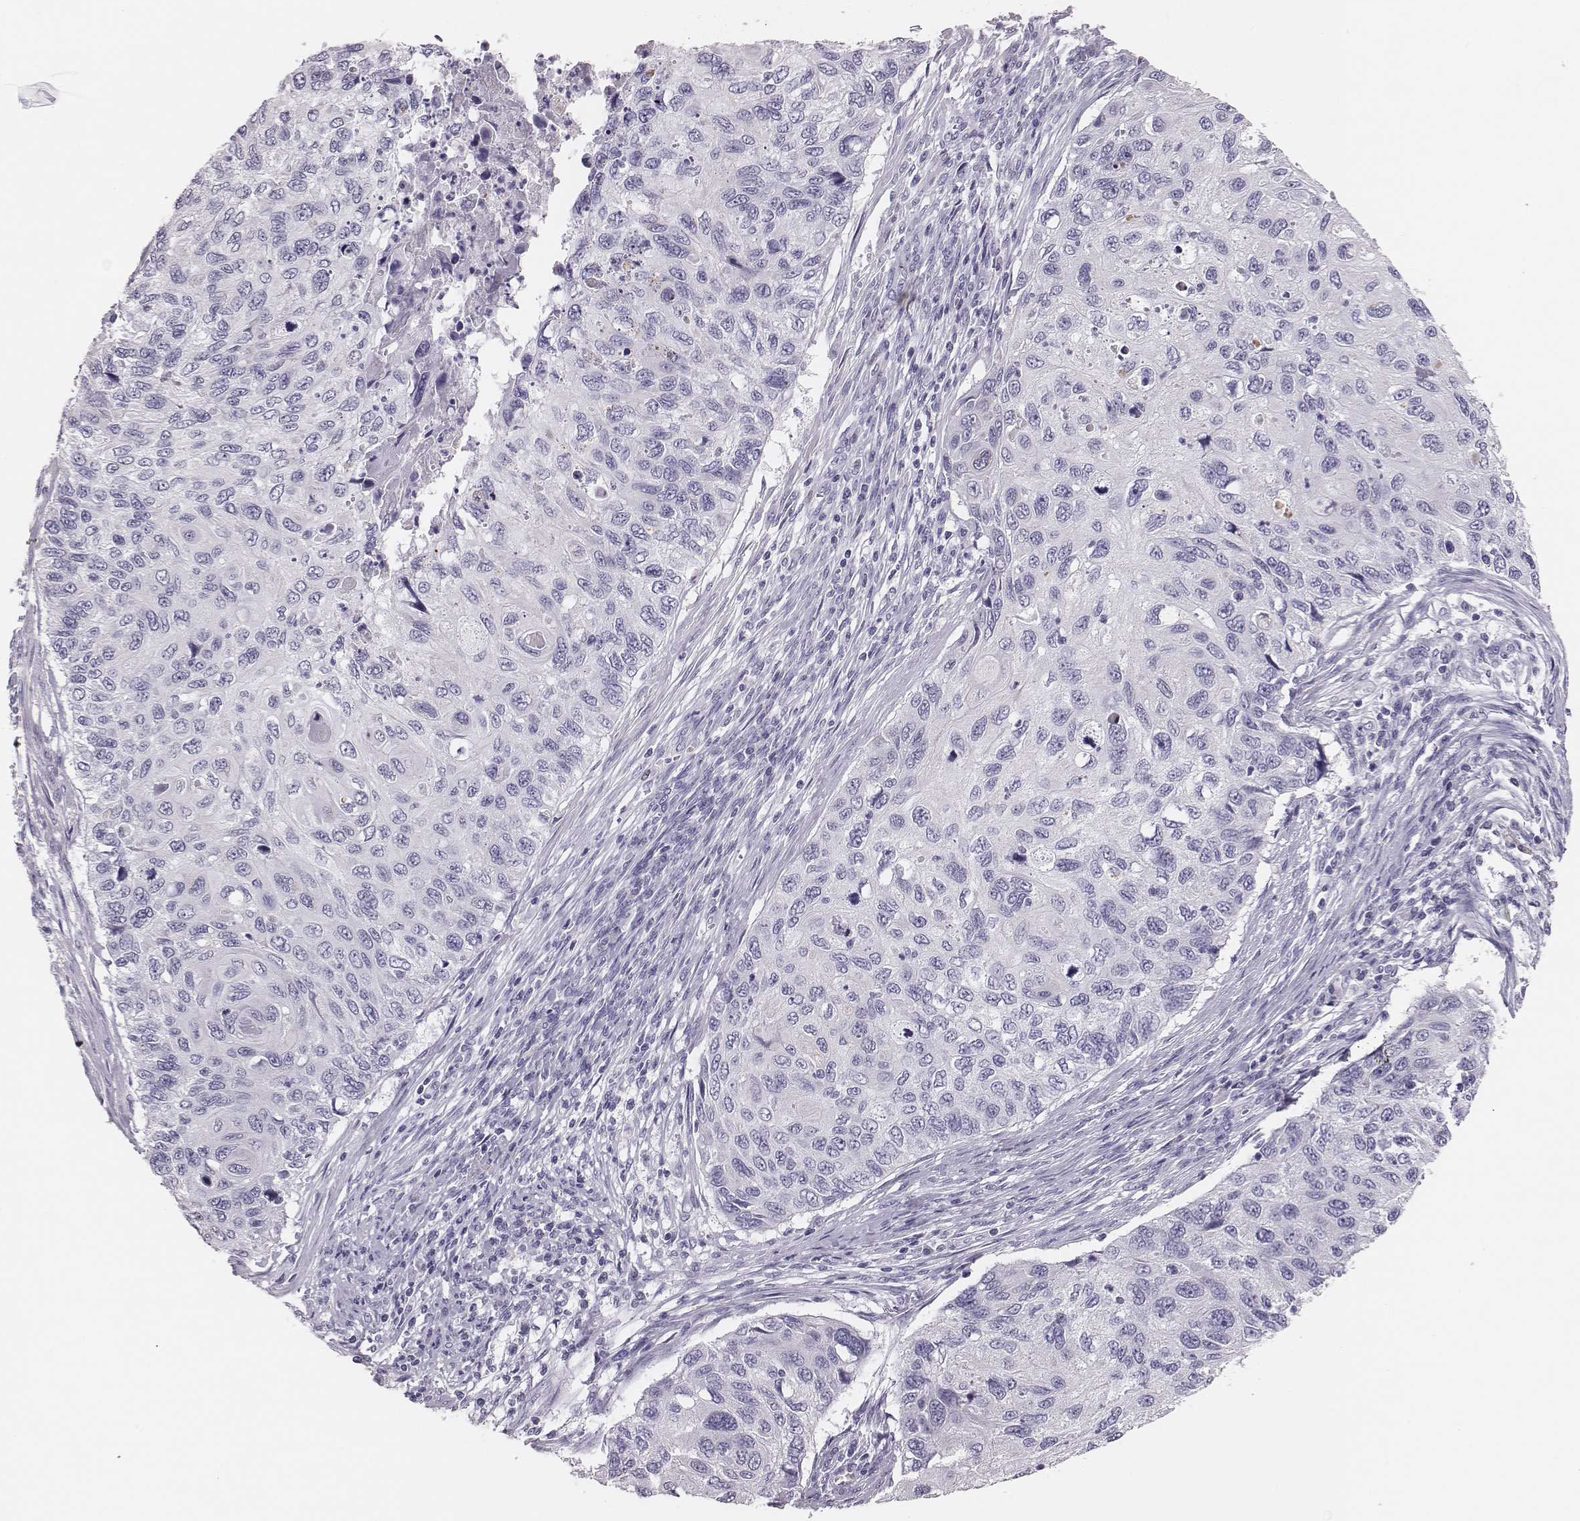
{"staining": {"intensity": "negative", "quantity": "none", "location": "none"}, "tissue": "cervical cancer", "cell_type": "Tumor cells", "image_type": "cancer", "snomed": [{"axis": "morphology", "description": "Squamous cell carcinoma, NOS"}, {"axis": "topography", "description": "Cervix"}], "caption": "This is an immunohistochemistry micrograph of human cervical squamous cell carcinoma. There is no expression in tumor cells.", "gene": "H1-6", "patient": {"sex": "female", "age": 70}}